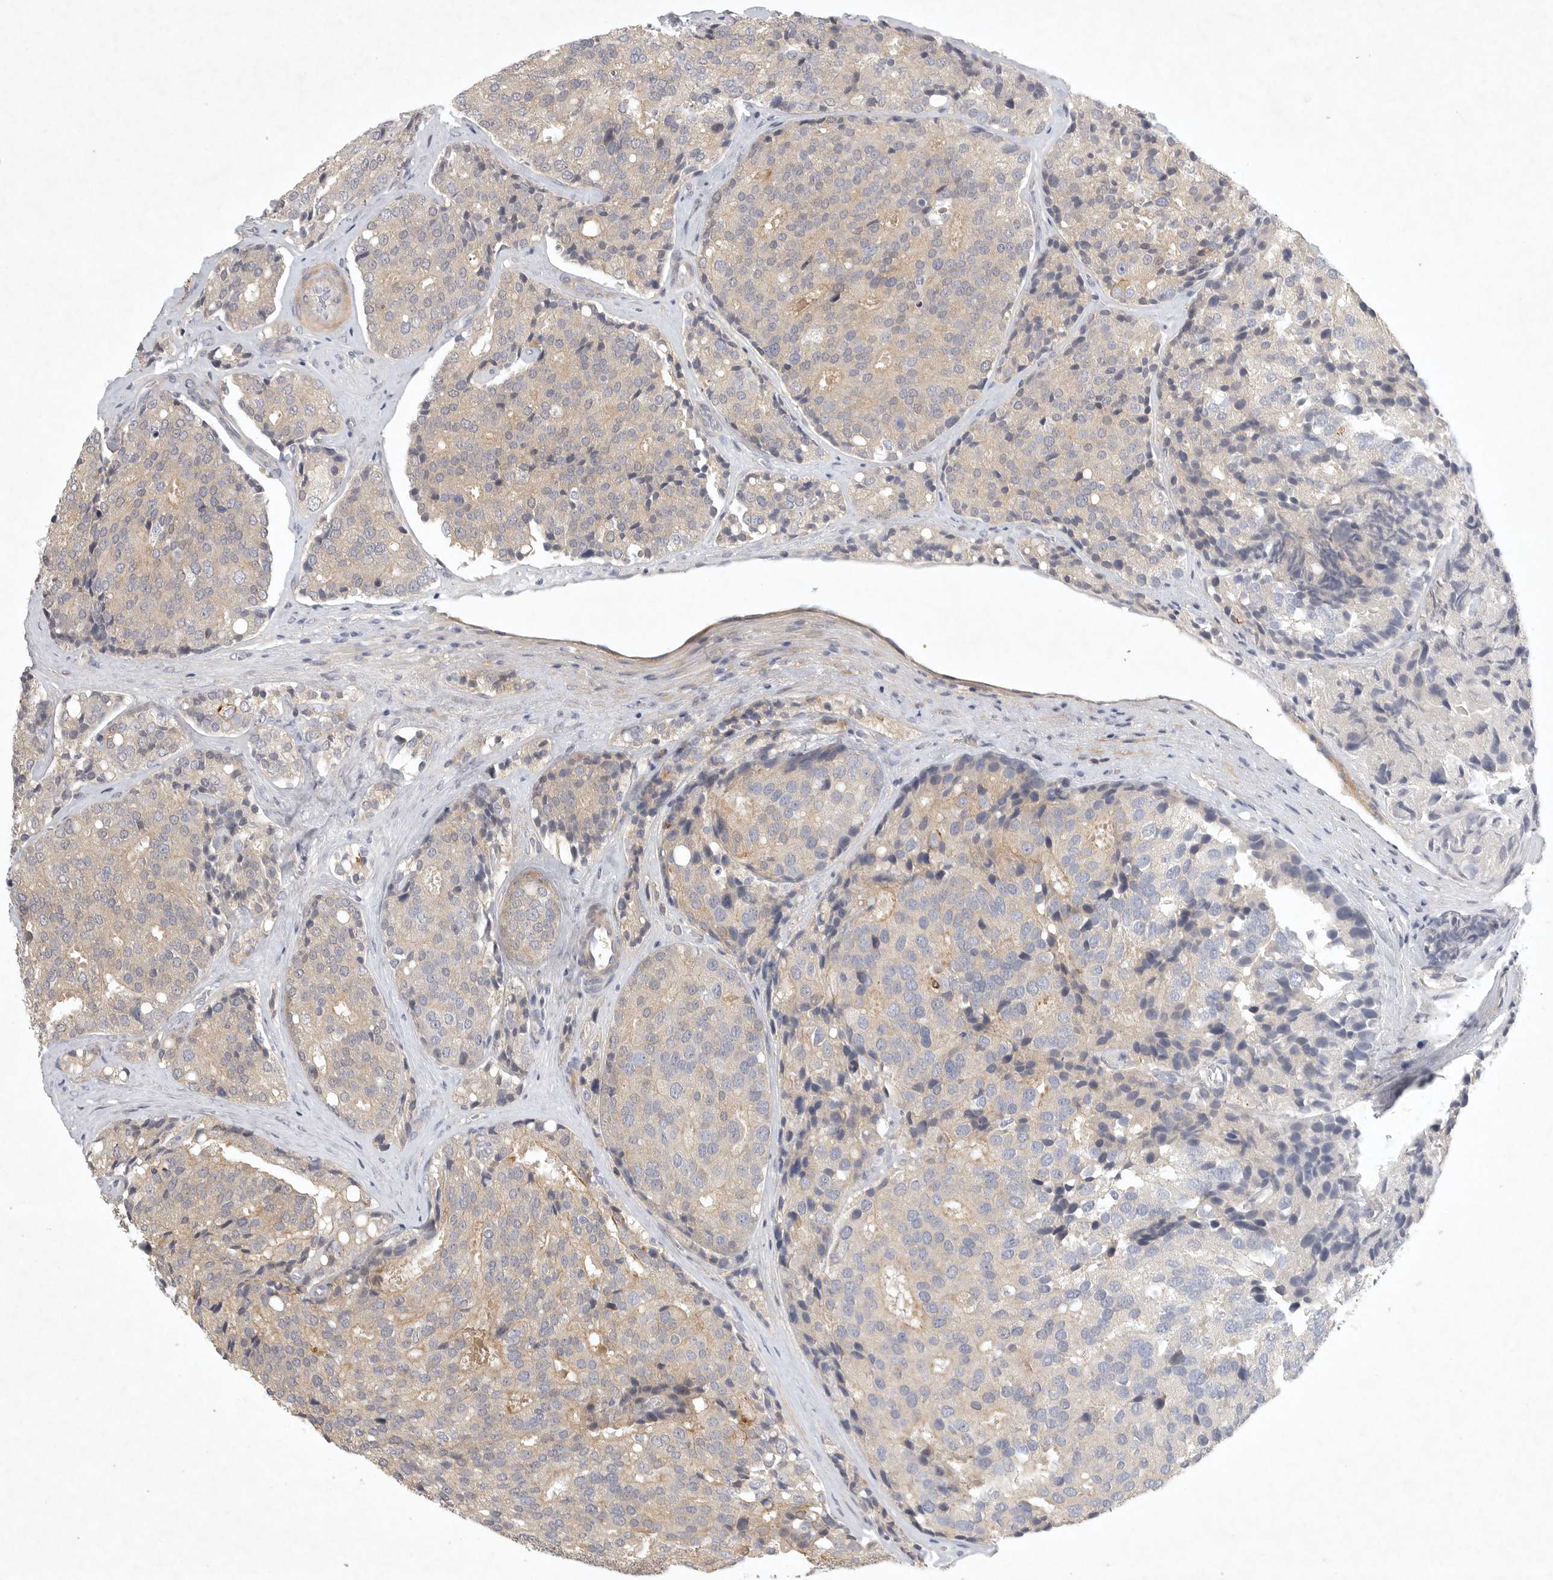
{"staining": {"intensity": "moderate", "quantity": "25%-75%", "location": "cytoplasmic/membranous"}, "tissue": "prostate cancer", "cell_type": "Tumor cells", "image_type": "cancer", "snomed": [{"axis": "morphology", "description": "Adenocarcinoma, High grade"}, {"axis": "topography", "description": "Prostate"}], "caption": "Immunohistochemistry (IHC) (DAB) staining of human adenocarcinoma (high-grade) (prostate) demonstrates moderate cytoplasmic/membranous protein staining in about 25%-75% of tumor cells.", "gene": "BZW2", "patient": {"sex": "male", "age": 50}}